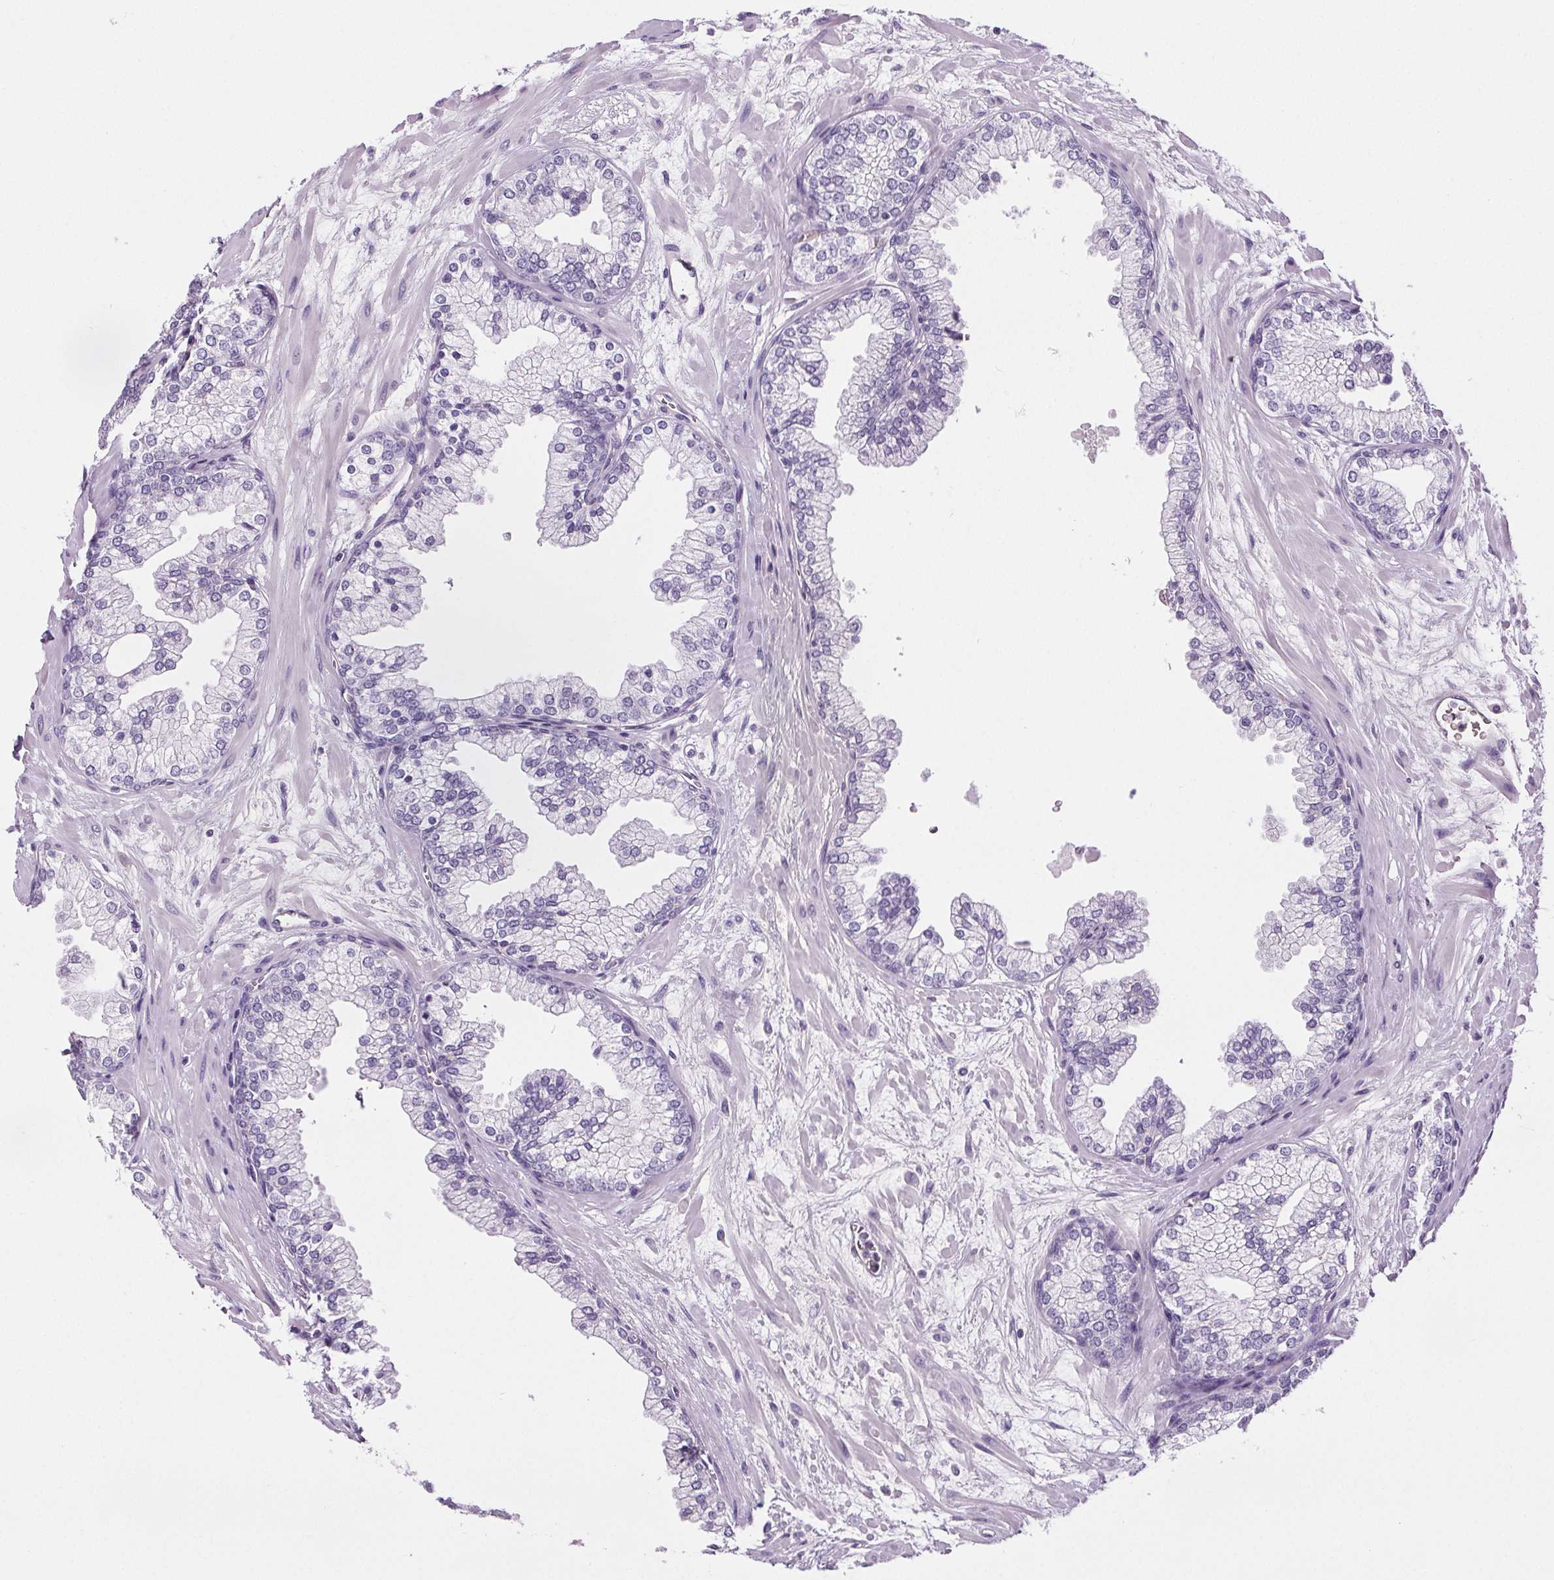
{"staining": {"intensity": "negative", "quantity": "none", "location": "none"}, "tissue": "prostate", "cell_type": "Glandular cells", "image_type": "normal", "snomed": [{"axis": "morphology", "description": "Normal tissue, NOS"}, {"axis": "topography", "description": "Prostate"}, {"axis": "topography", "description": "Peripheral nerve tissue"}], "caption": "Immunohistochemistry of unremarkable human prostate demonstrates no positivity in glandular cells.", "gene": "CD5L", "patient": {"sex": "male", "age": 61}}